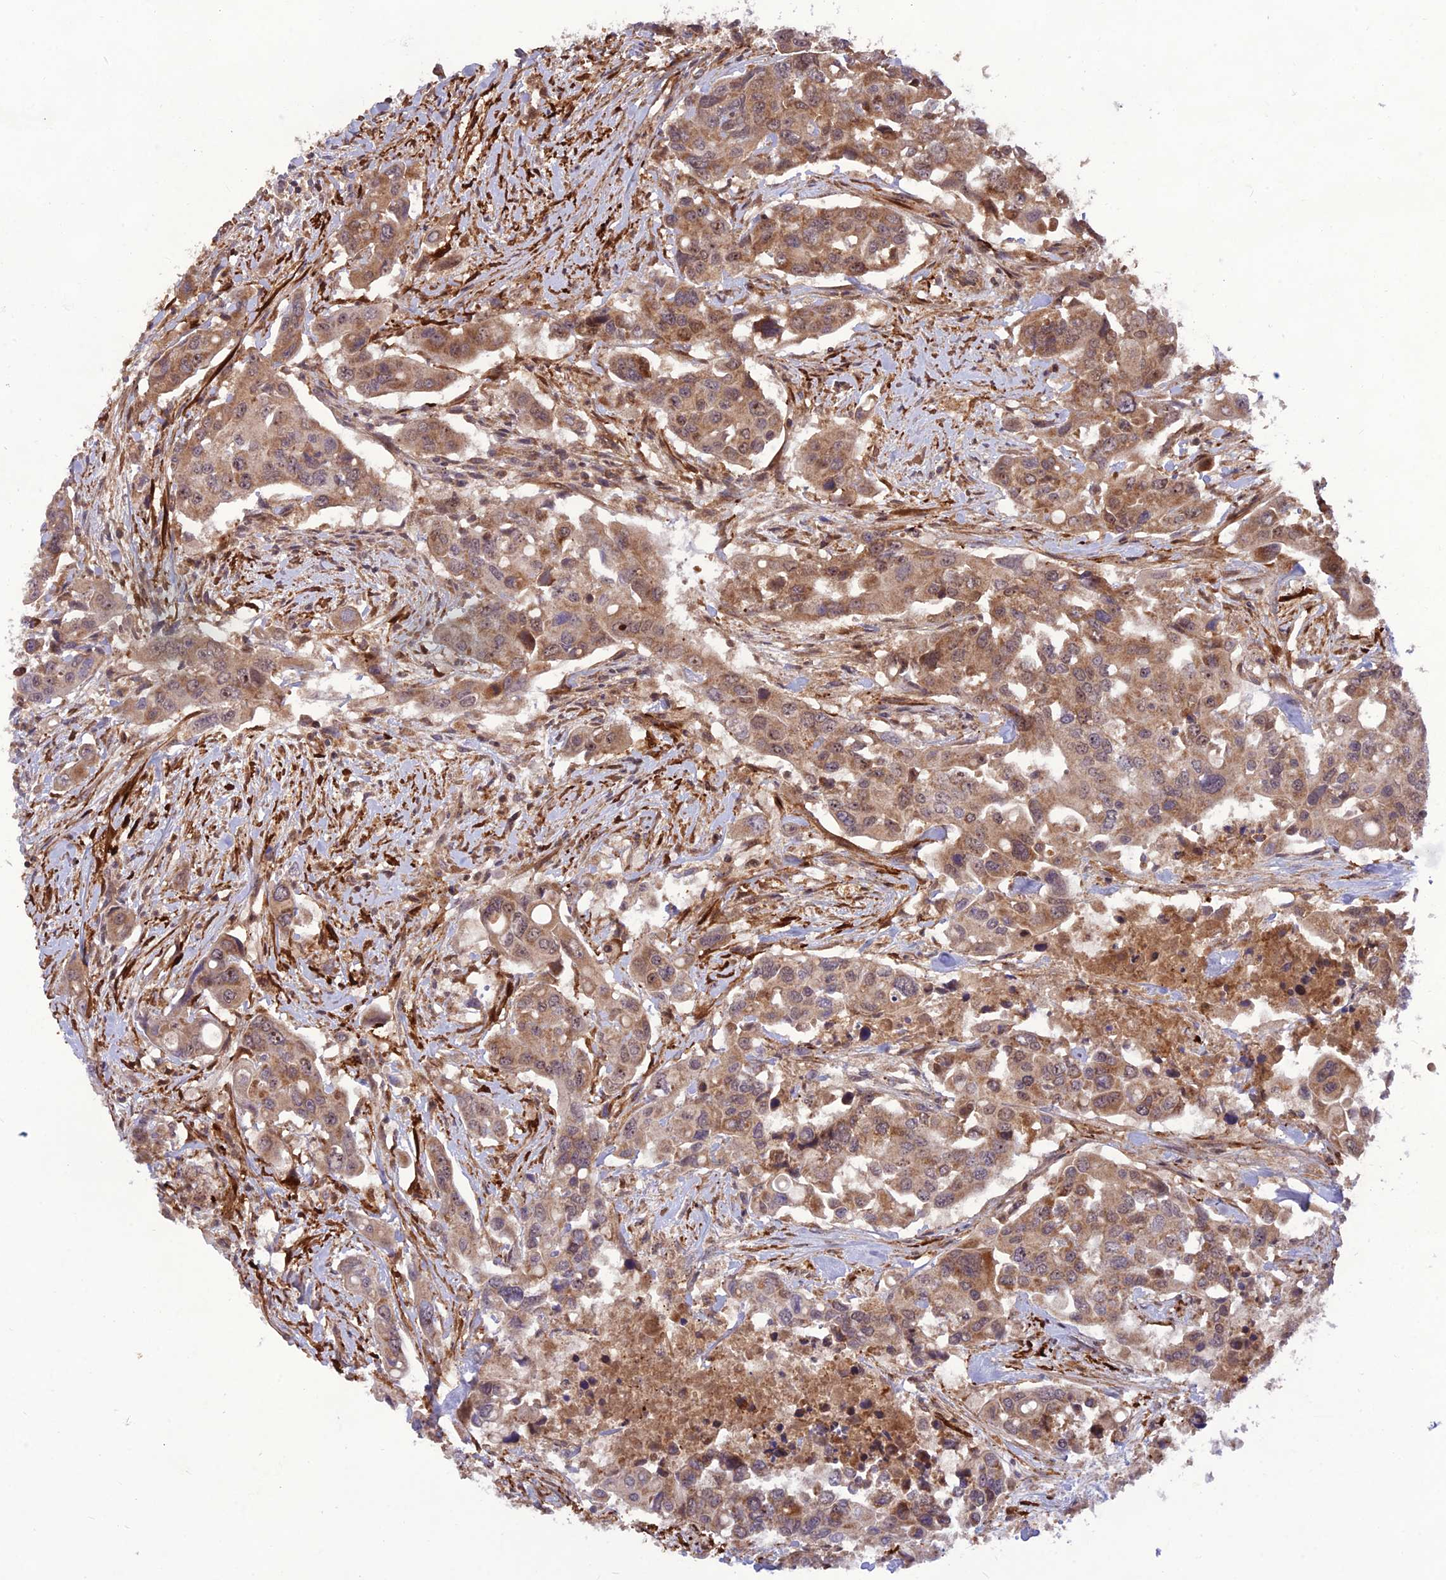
{"staining": {"intensity": "moderate", "quantity": ">75%", "location": "cytoplasmic/membranous,nuclear"}, "tissue": "colorectal cancer", "cell_type": "Tumor cells", "image_type": "cancer", "snomed": [{"axis": "morphology", "description": "Adenocarcinoma, NOS"}, {"axis": "topography", "description": "Colon"}], "caption": "Moderate cytoplasmic/membranous and nuclear protein staining is present in approximately >75% of tumor cells in adenocarcinoma (colorectal). (IHC, brightfield microscopy, high magnification).", "gene": "NDUFC1", "patient": {"sex": "male", "age": 77}}